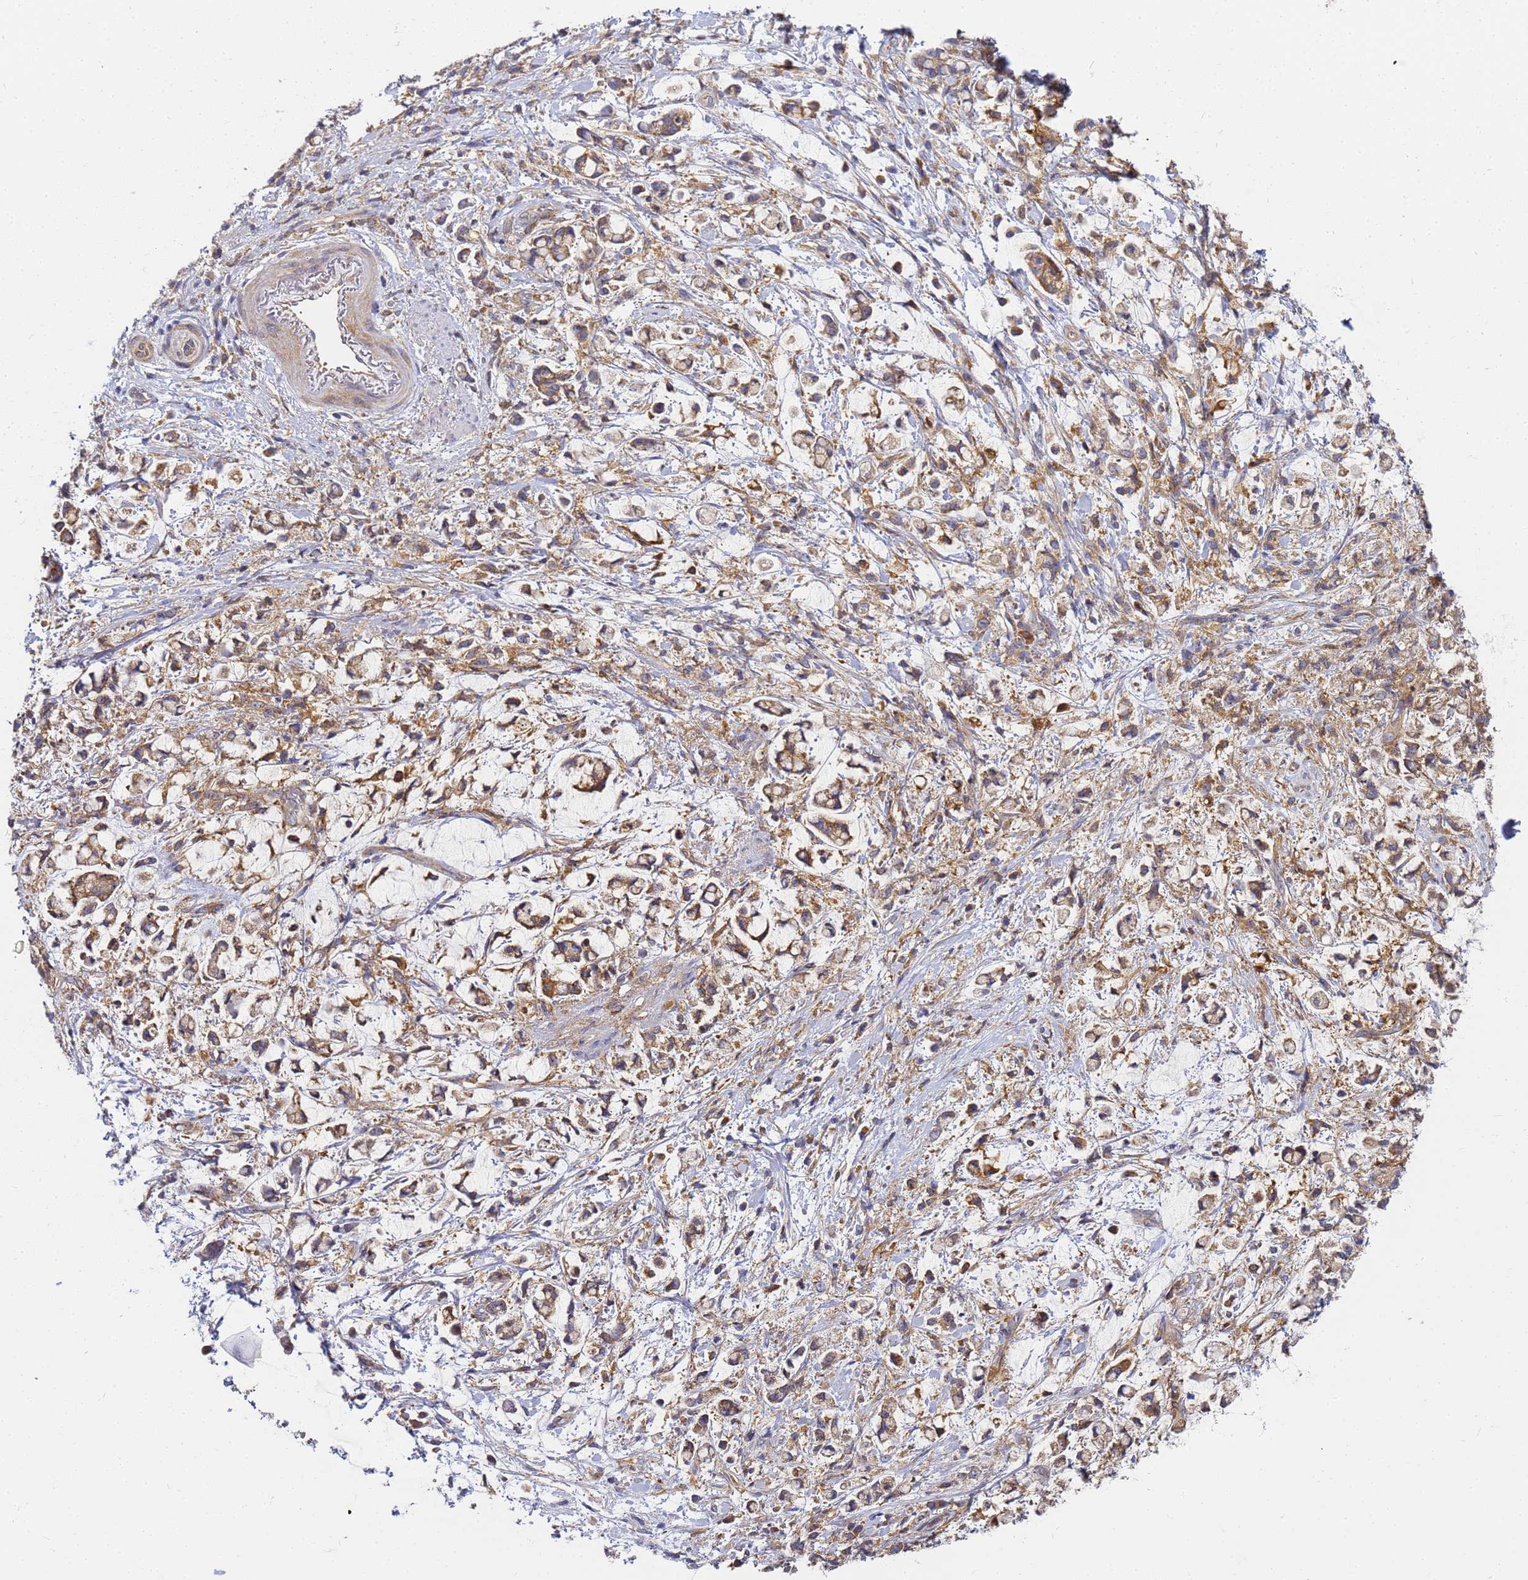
{"staining": {"intensity": "moderate", "quantity": ">75%", "location": "cytoplasmic/membranous"}, "tissue": "stomach cancer", "cell_type": "Tumor cells", "image_type": "cancer", "snomed": [{"axis": "morphology", "description": "Adenocarcinoma, NOS"}, {"axis": "topography", "description": "Stomach"}], "caption": "Immunohistochemistry image of stomach cancer stained for a protein (brown), which reveals medium levels of moderate cytoplasmic/membranous staining in about >75% of tumor cells.", "gene": "CHM", "patient": {"sex": "female", "age": 60}}